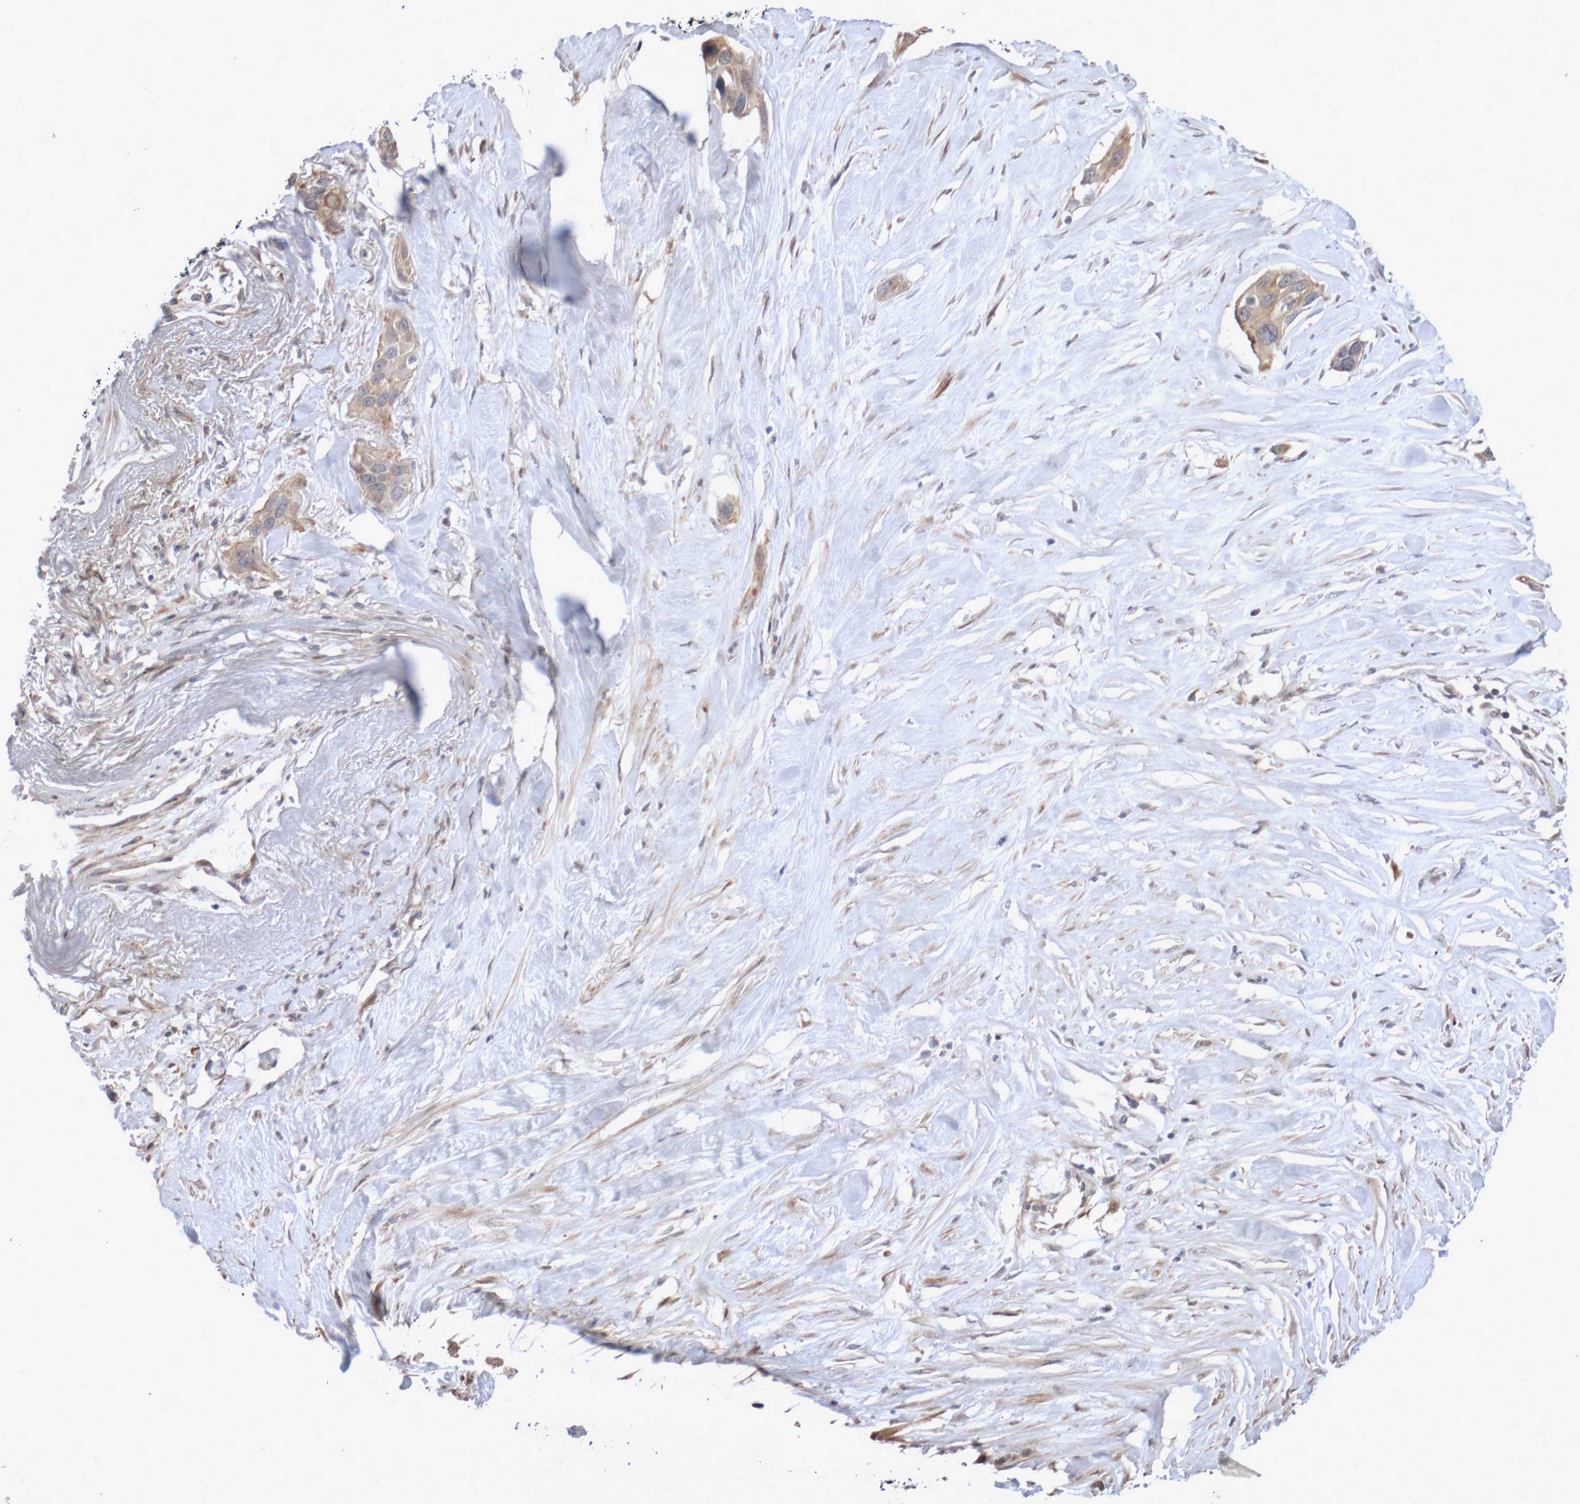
{"staining": {"intensity": "weak", "quantity": ">75%", "location": "cytoplasmic/membranous"}, "tissue": "pancreatic cancer", "cell_type": "Tumor cells", "image_type": "cancer", "snomed": [{"axis": "morphology", "description": "Adenocarcinoma, NOS"}, {"axis": "topography", "description": "Pancreas"}], "caption": "Pancreatic cancer stained for a protein exhibits weak cytoplasmic/membranous positivity in tumor cells. (Brightfield microscopy of DAB IHC at high magnification).", "gene": "DPH7", "patient": {"sex": "female", "age": 60}}